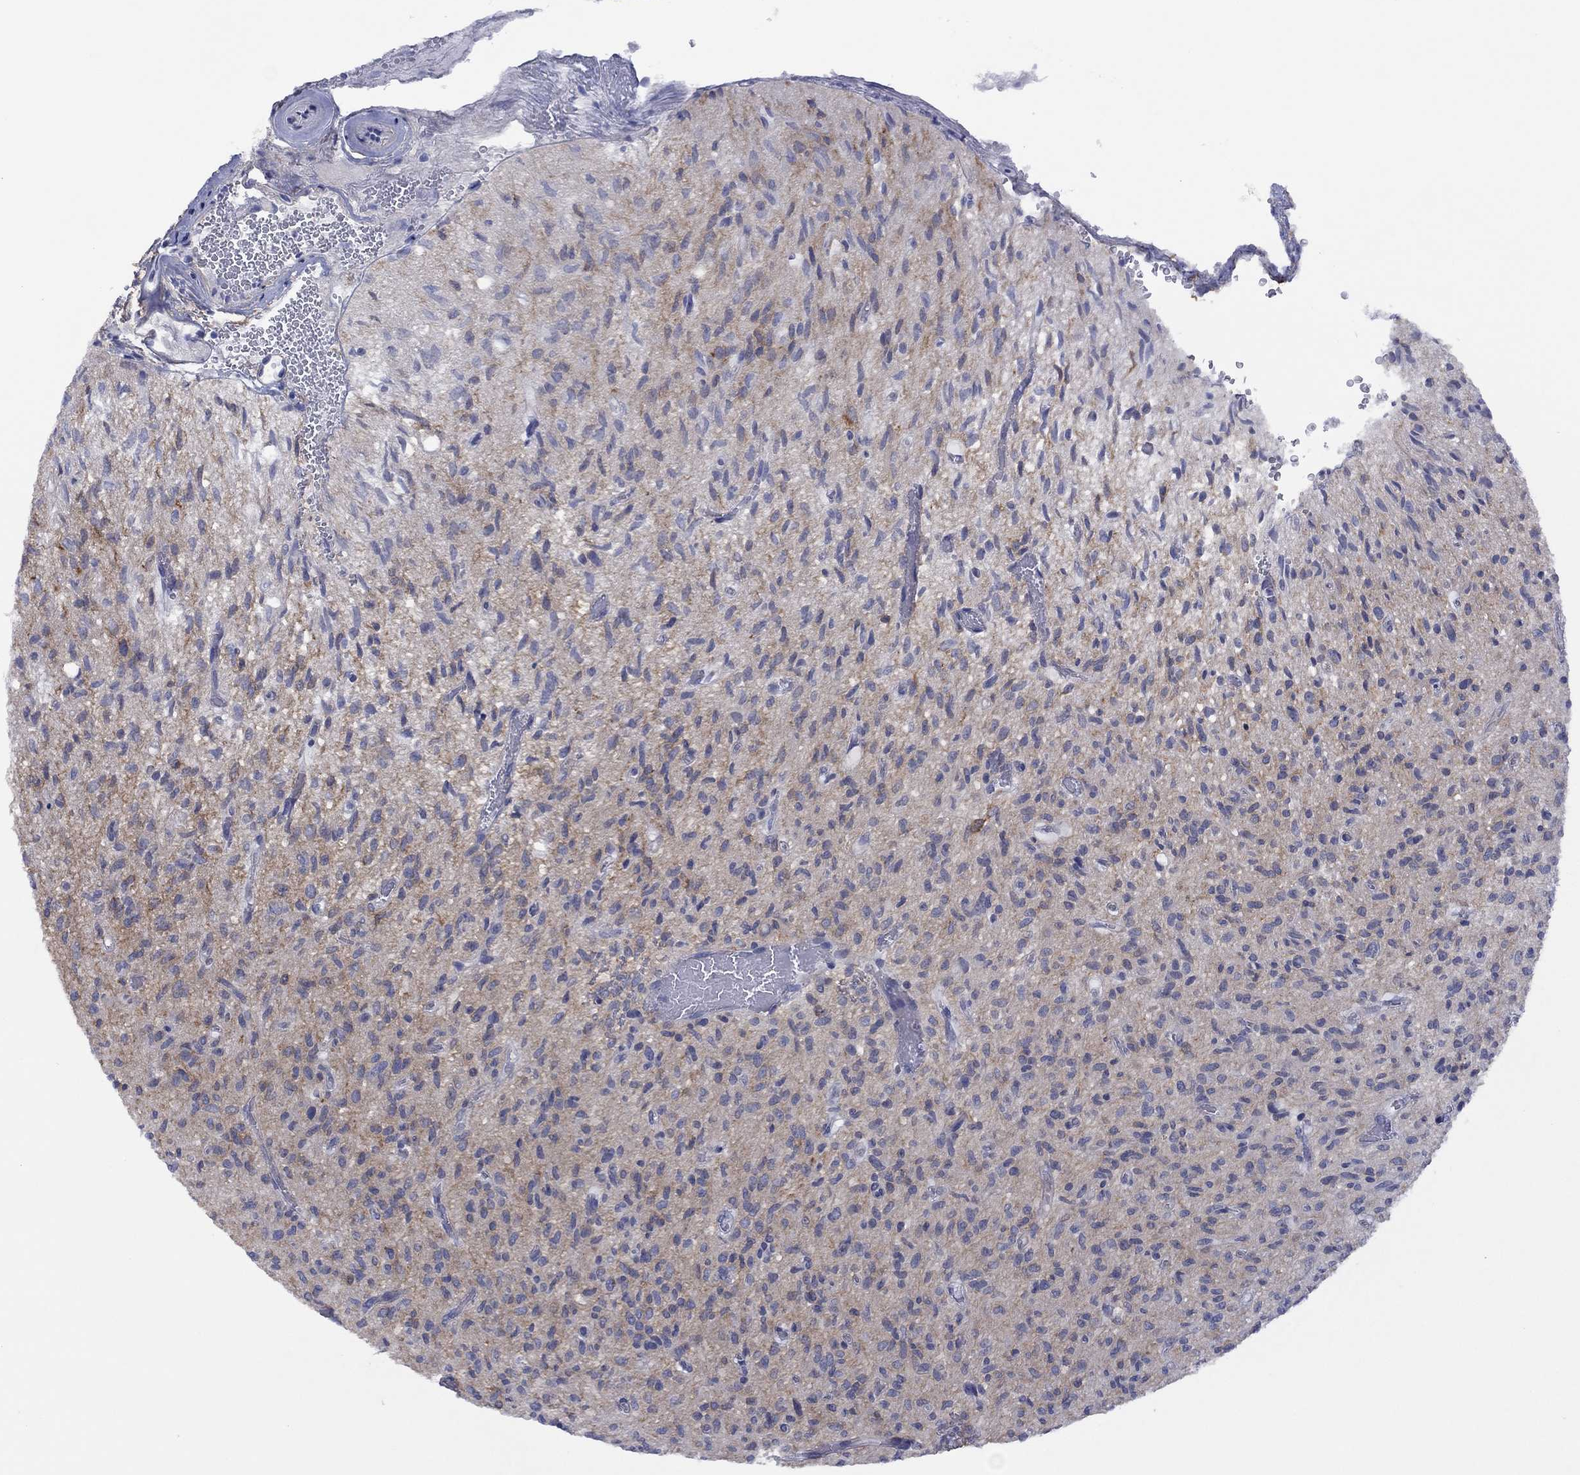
{"staining": {"intensity": "negative", "quantity": "none", "location": "none"}, "tissue": "glioma", "cell_type": "Tumor cells", "image_type": "cancer", "snomed": [{"axis": "morphology", "description": "Glioma, malignant, High grade"}, {"axis": "topography", "description": "Brain"}], "caption": "Human glioma stained for a protein using immunohistochemistry exhibits no staining in tumor cells.", "gene": "CYP2B6", "patient": {"sex": "male", "age": 64}}